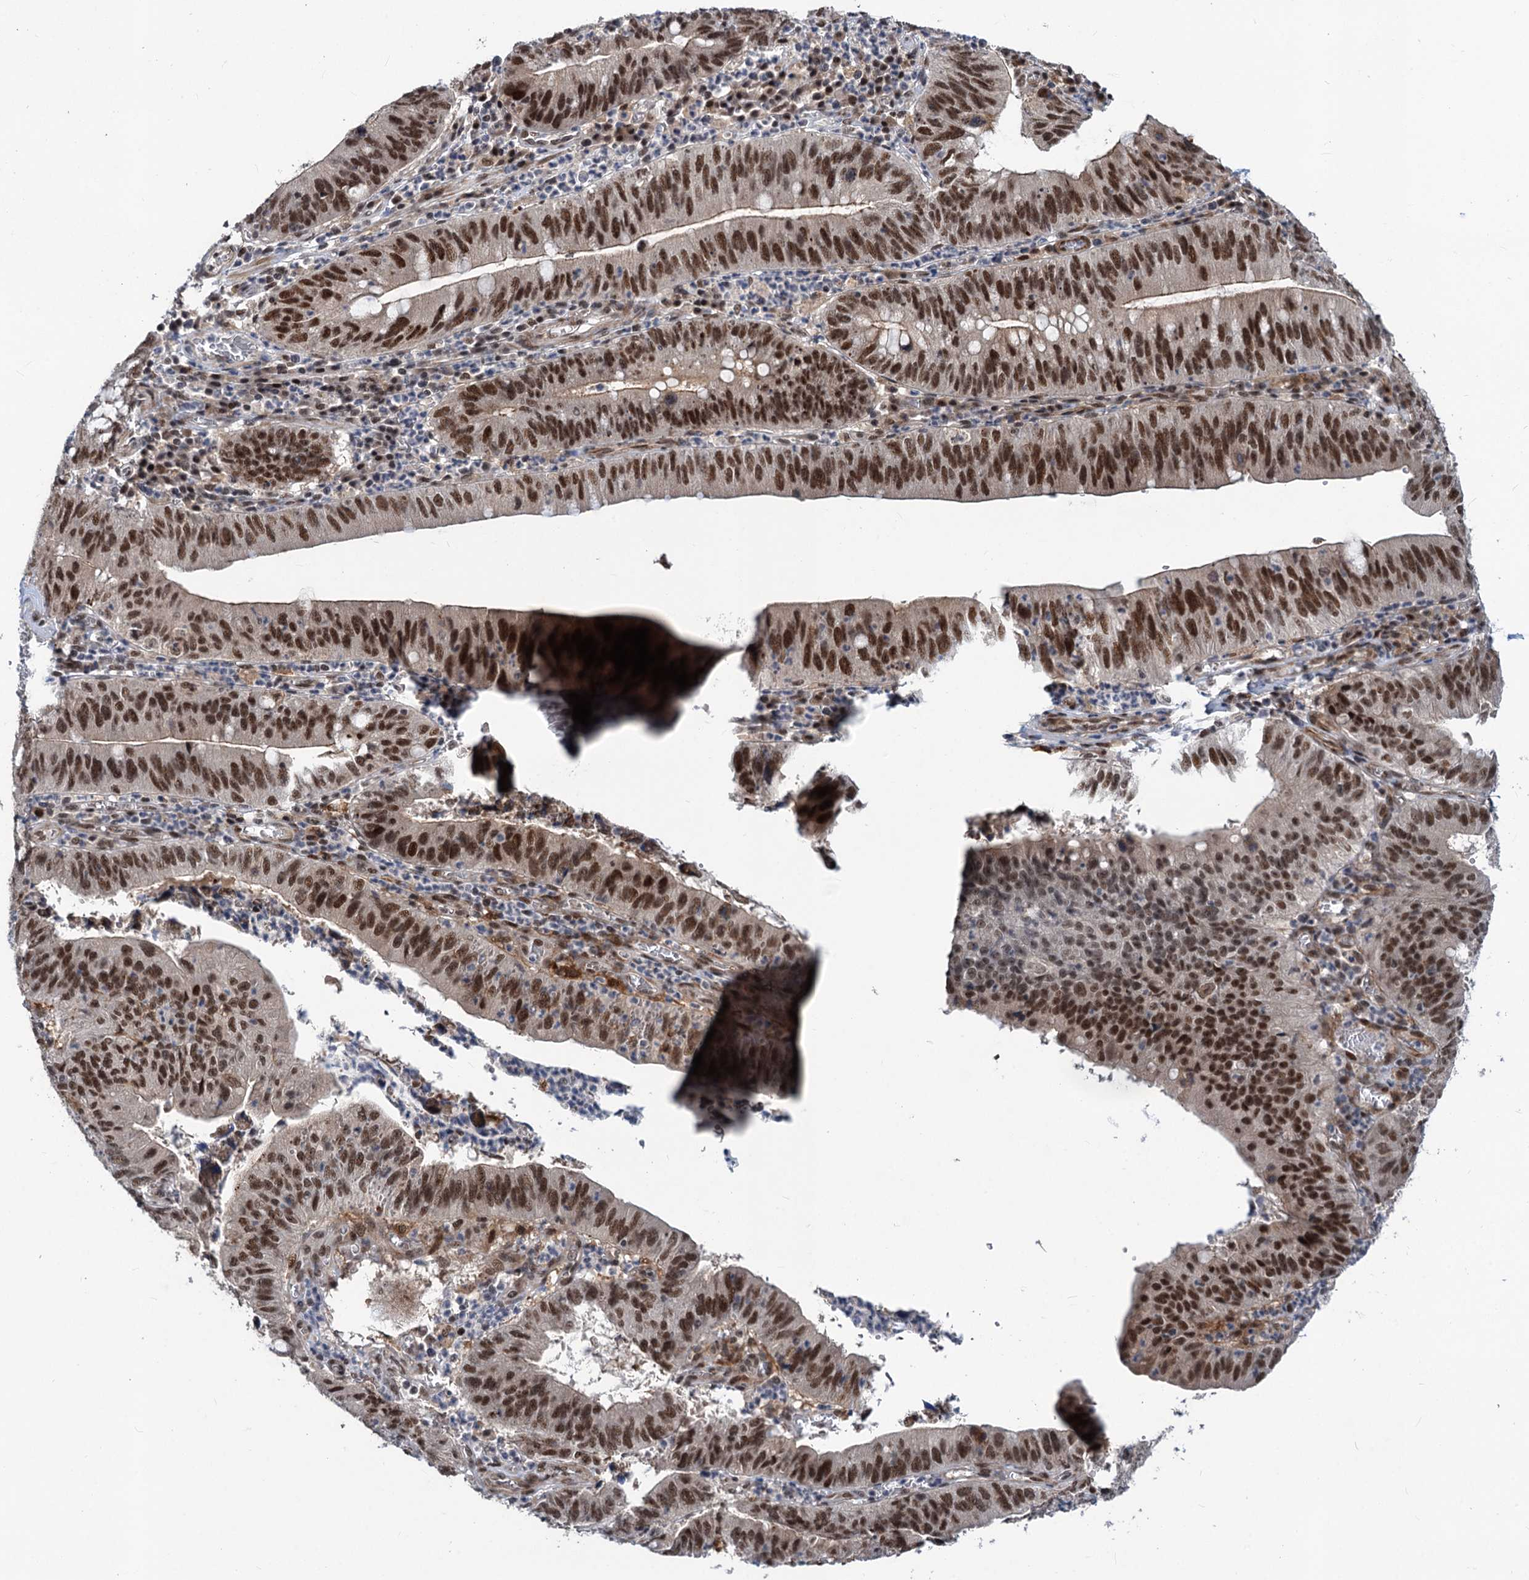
{"staining": {"intensity": "moderate", "quantity": ">75%", "location": "nuclear"}, "tissue": "stomach cancer", "cell_type": "Tumor cells", "image_type": "cancer", "snomed": [{"axis": "morphology", "description": "Adenocarcinoma, NOS"}, {"axis": "topography", "description": "Stomach"}], "caption": "Immunohistochemistry (DAB) staining of human adenocarcinoma (stomach) shows moderate nuclear protein expression in approximately >75% of tumor cells. (brown staining indicates protein expression, while blue staining denotes nuclei).", "gene": "PHF8", "patient": {"sex": "male", "age": 59}}